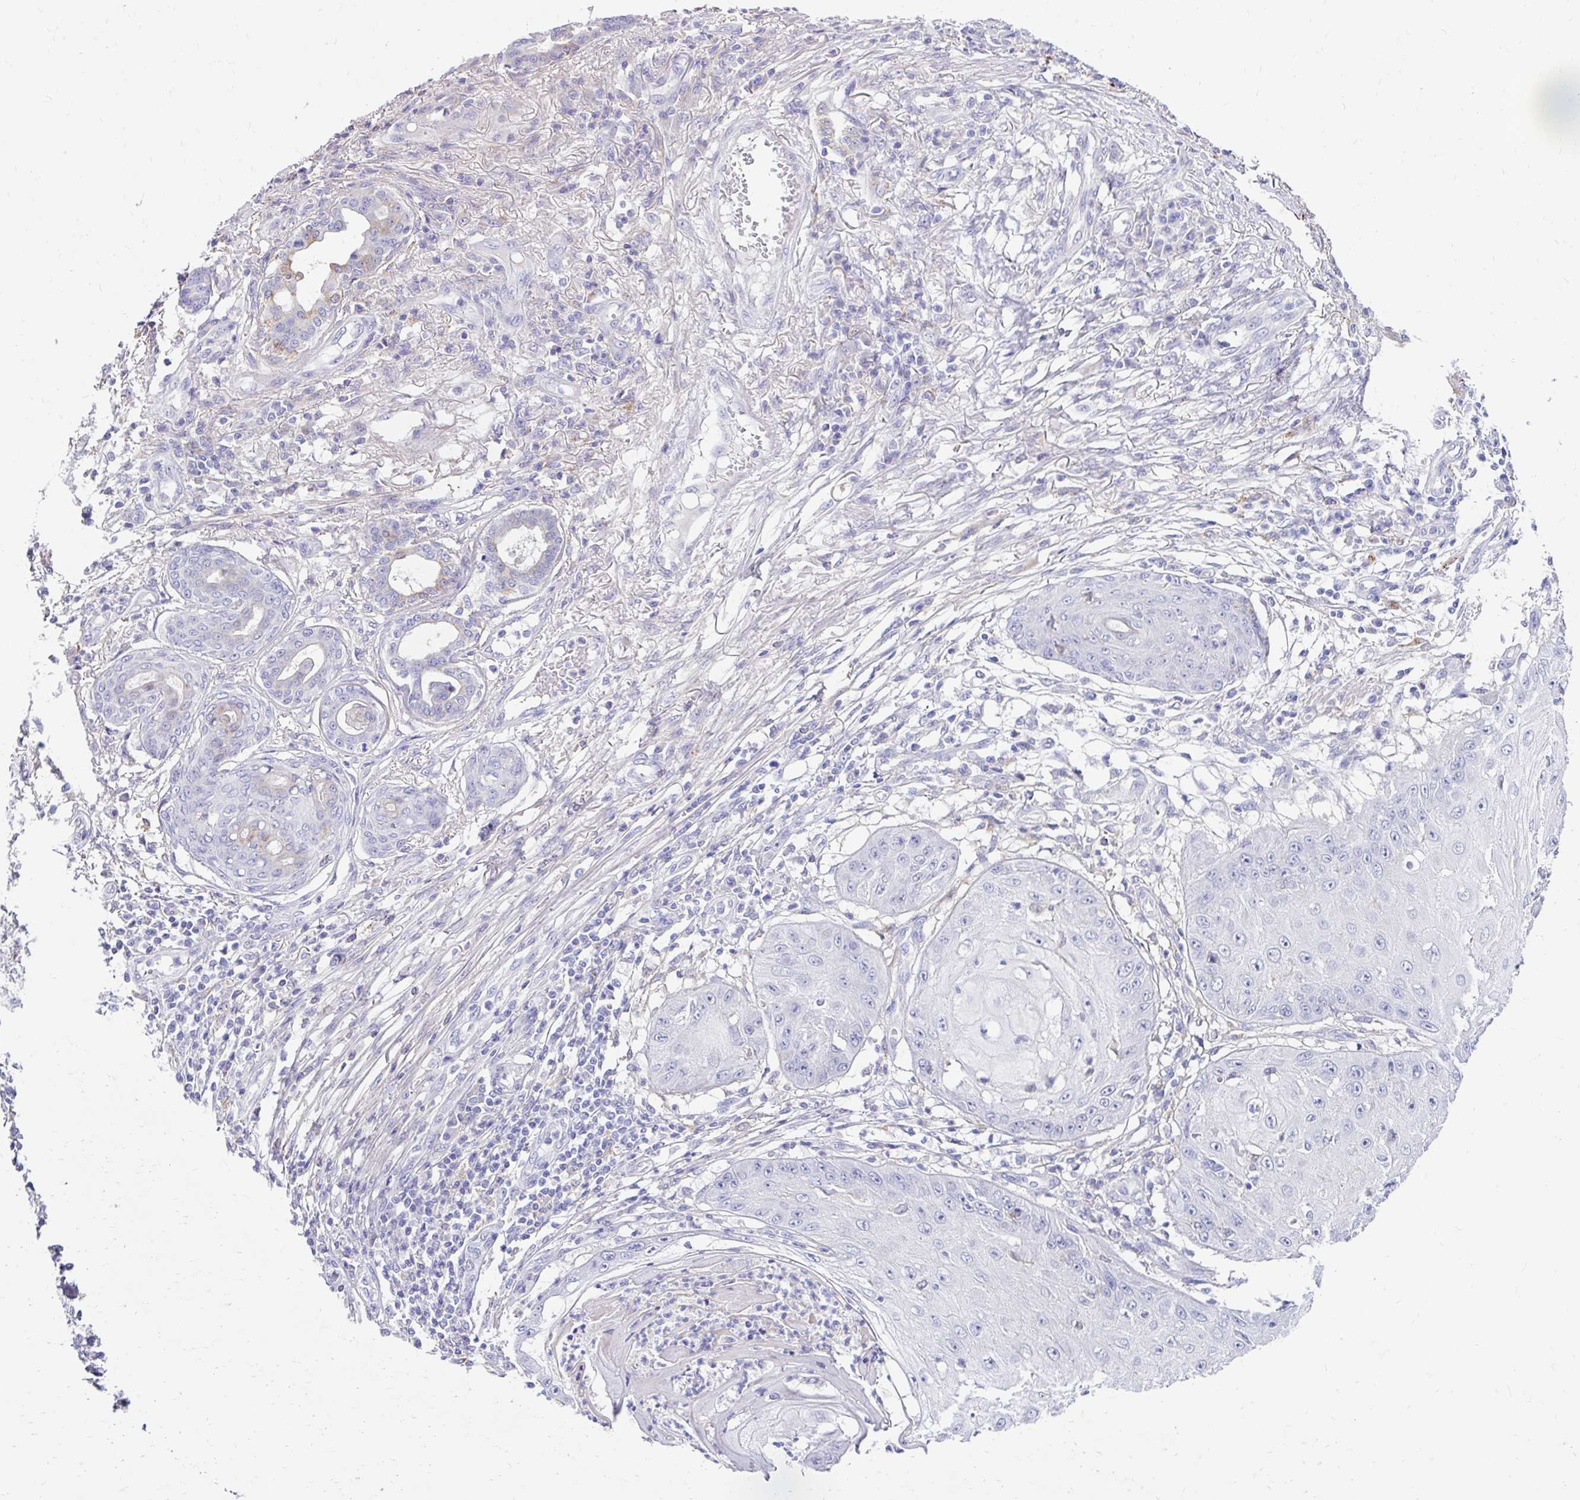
{"staining": {"intensity": "negative", "quantity": "none", "location": "none"}, "tissue": "skin cancer", "cell_type": "Tumor cells", "image_type": "cancer", "snomed": [{"axis": "morphology", "description": "Squamous cell carcinoma, NOS"}, {"axis": "topography", "description": "Skin"}], "caption": "Histopathology image shows no significant protein staining in tumor cells of skin cancer. (IHC, brightfield microscopy, high magnification).", "gene": "ZNF33A", "patient": {"sex": "male", "age": 70}}